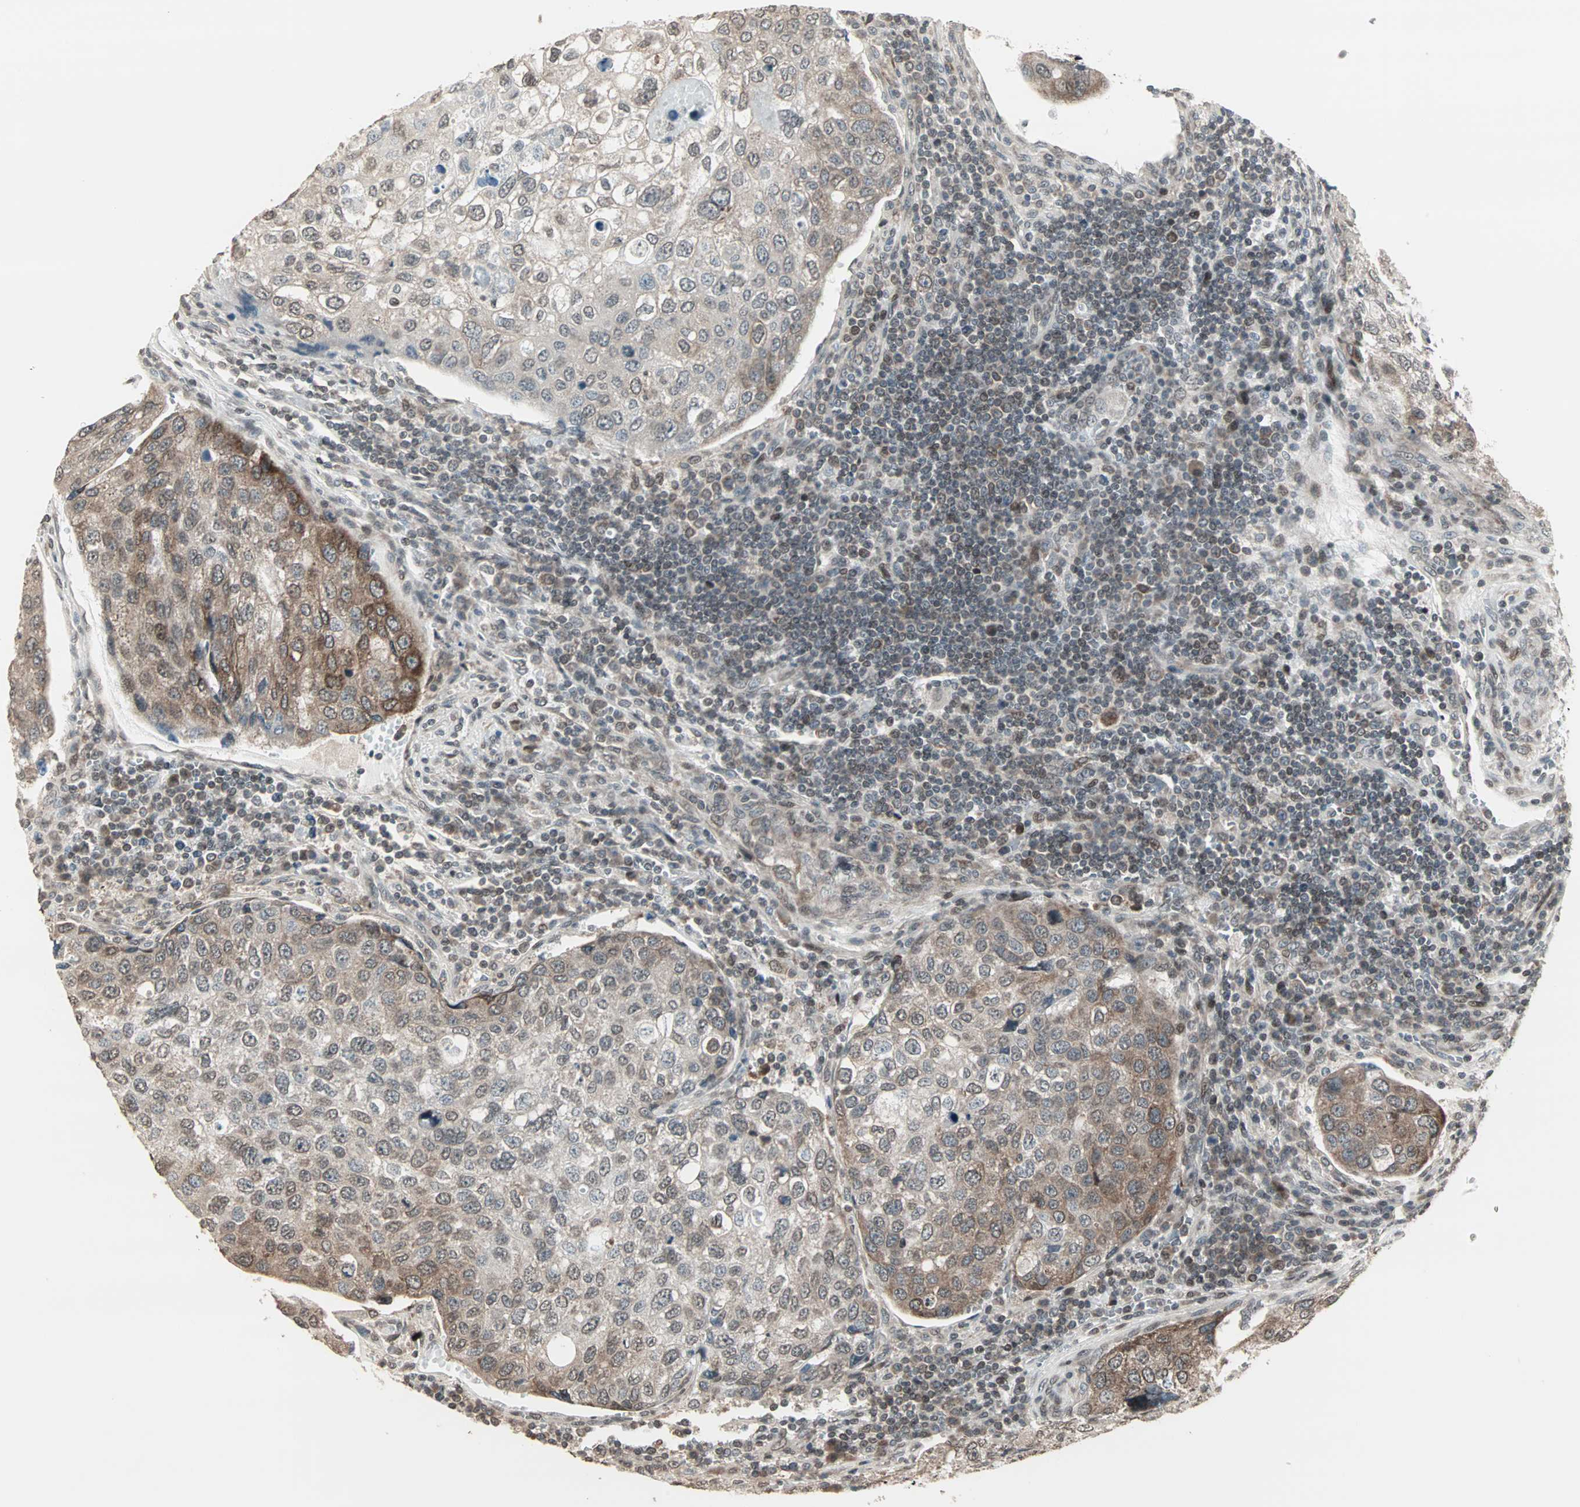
{"staining": {"intensity": "moderate", "quantity": "25%-75%", "location": "cytoplasmic/membranous"}, "tissue": "urothelial cancer", "cell_type": "Tumor cells", "image_type": "cancer", "snomed": [{"axis": "morphology", "description": "Urothelial carcinoma, High grade"}, {"axis": "topography", "description": "Lymph node"}, {"axis": "topography", "description": "Urinary bladder"}], "caption": "Moderate cytoplasmic/membranous protein positivity is present in approximately 25%-75% of tumor cells in urothelial cancer.", "gene": "CBLC", "patient": {"sex": "male", "age": 51}}